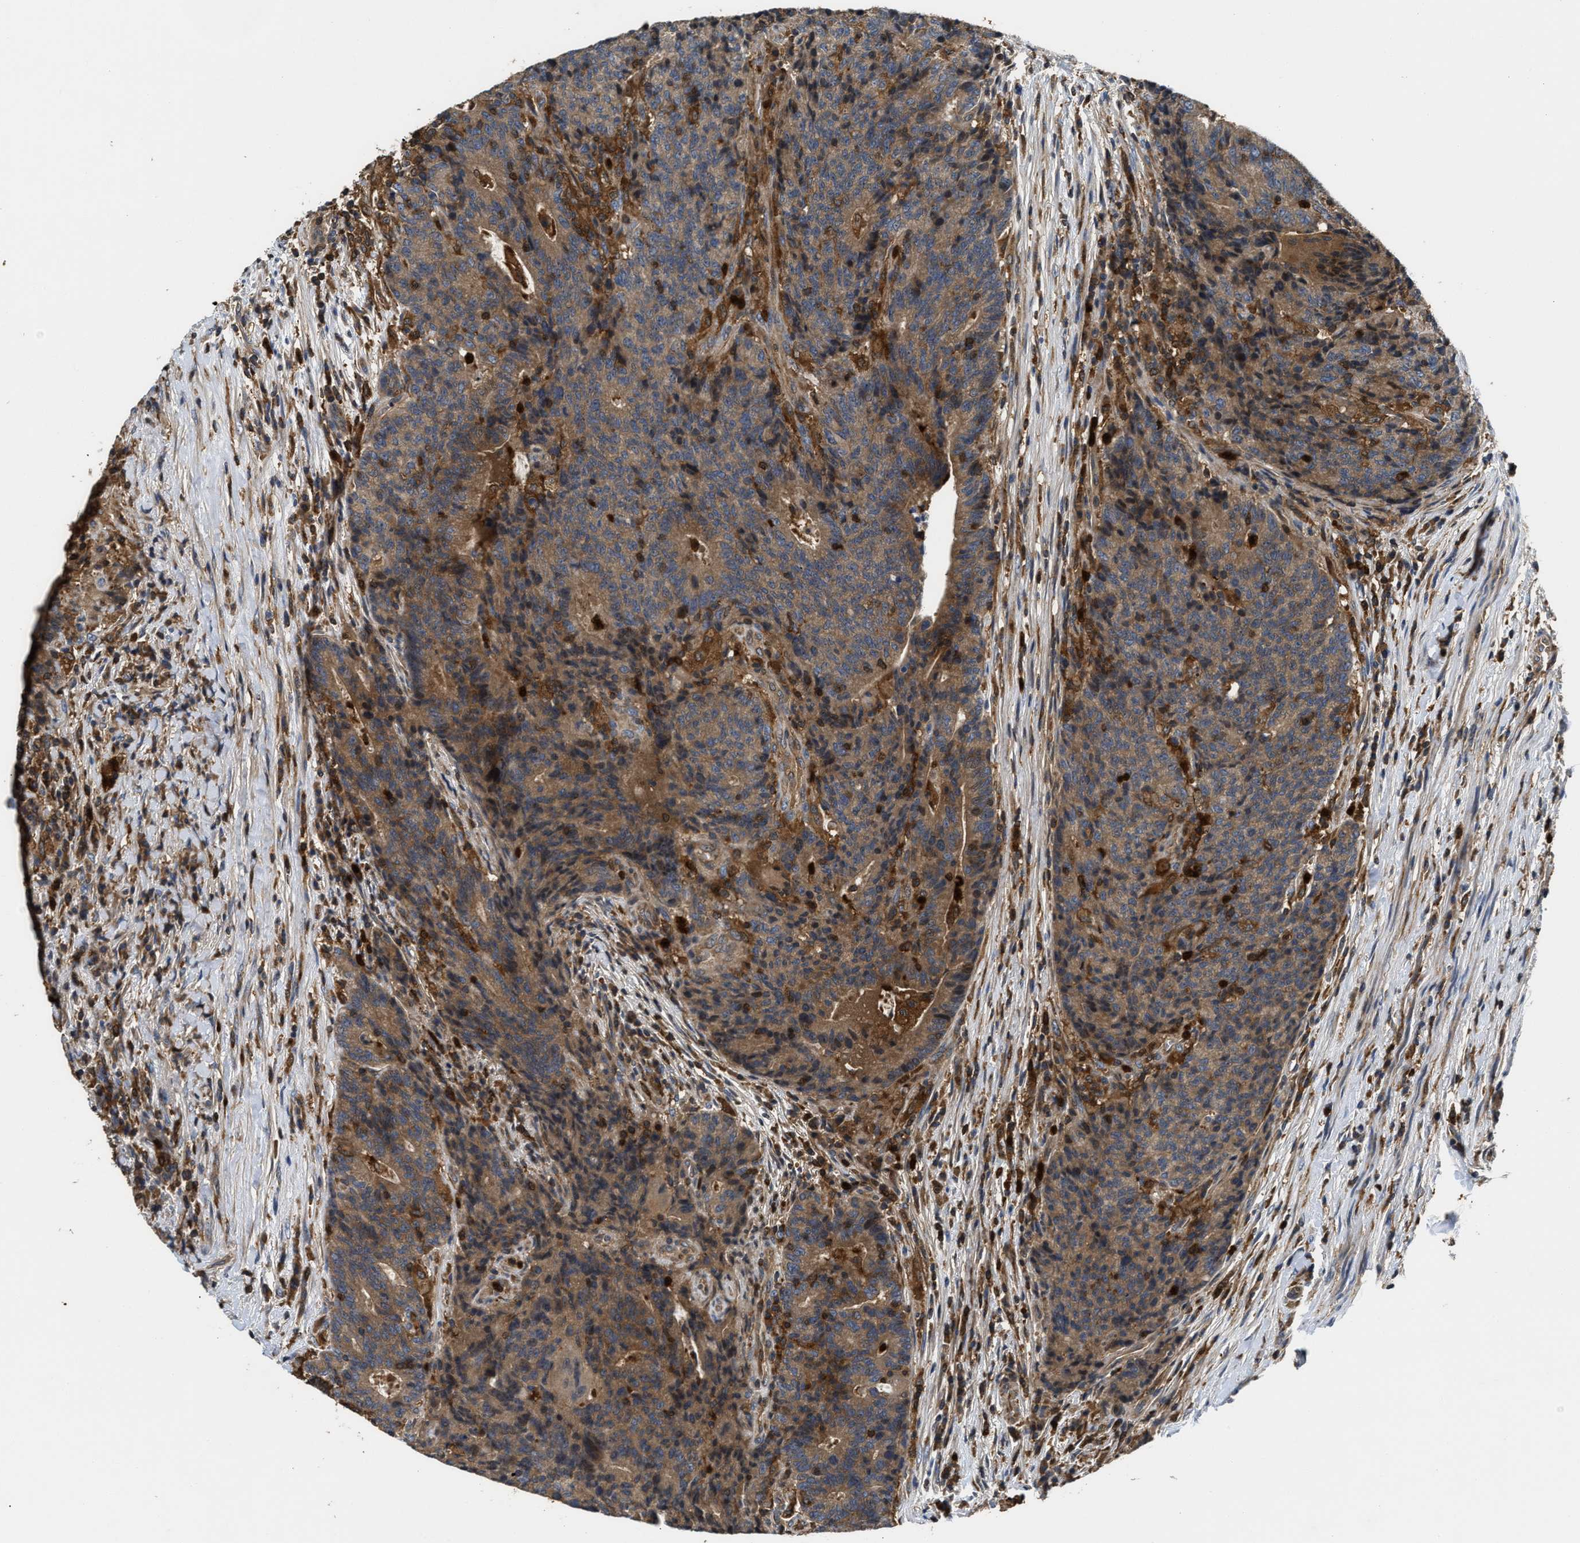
{"staining": {"intensity": "moderate", "quantity": ">75%", "location": "cytoplasmic/membranous"}, "tissue": "colorectal cancer", "cell_type": "Tumor cells", "image_type": "cancer", "snomed": [{"axis": "morphology", "description": "Normal tissue, NOS"}, {"axis": "morphology", "description": "Adenocarcinoma, NOS"}, {"axis": "topography", "description": "Colon"}], "caption": "The photomicrograph exhibits staining of colorectal adenocarcinoma, revealing moderate cytoplasmic/membranous protein positivity (brown color) within tumor cells.", "gene": "OSTF1", "patient": {"sex": "female", "age": 75}}